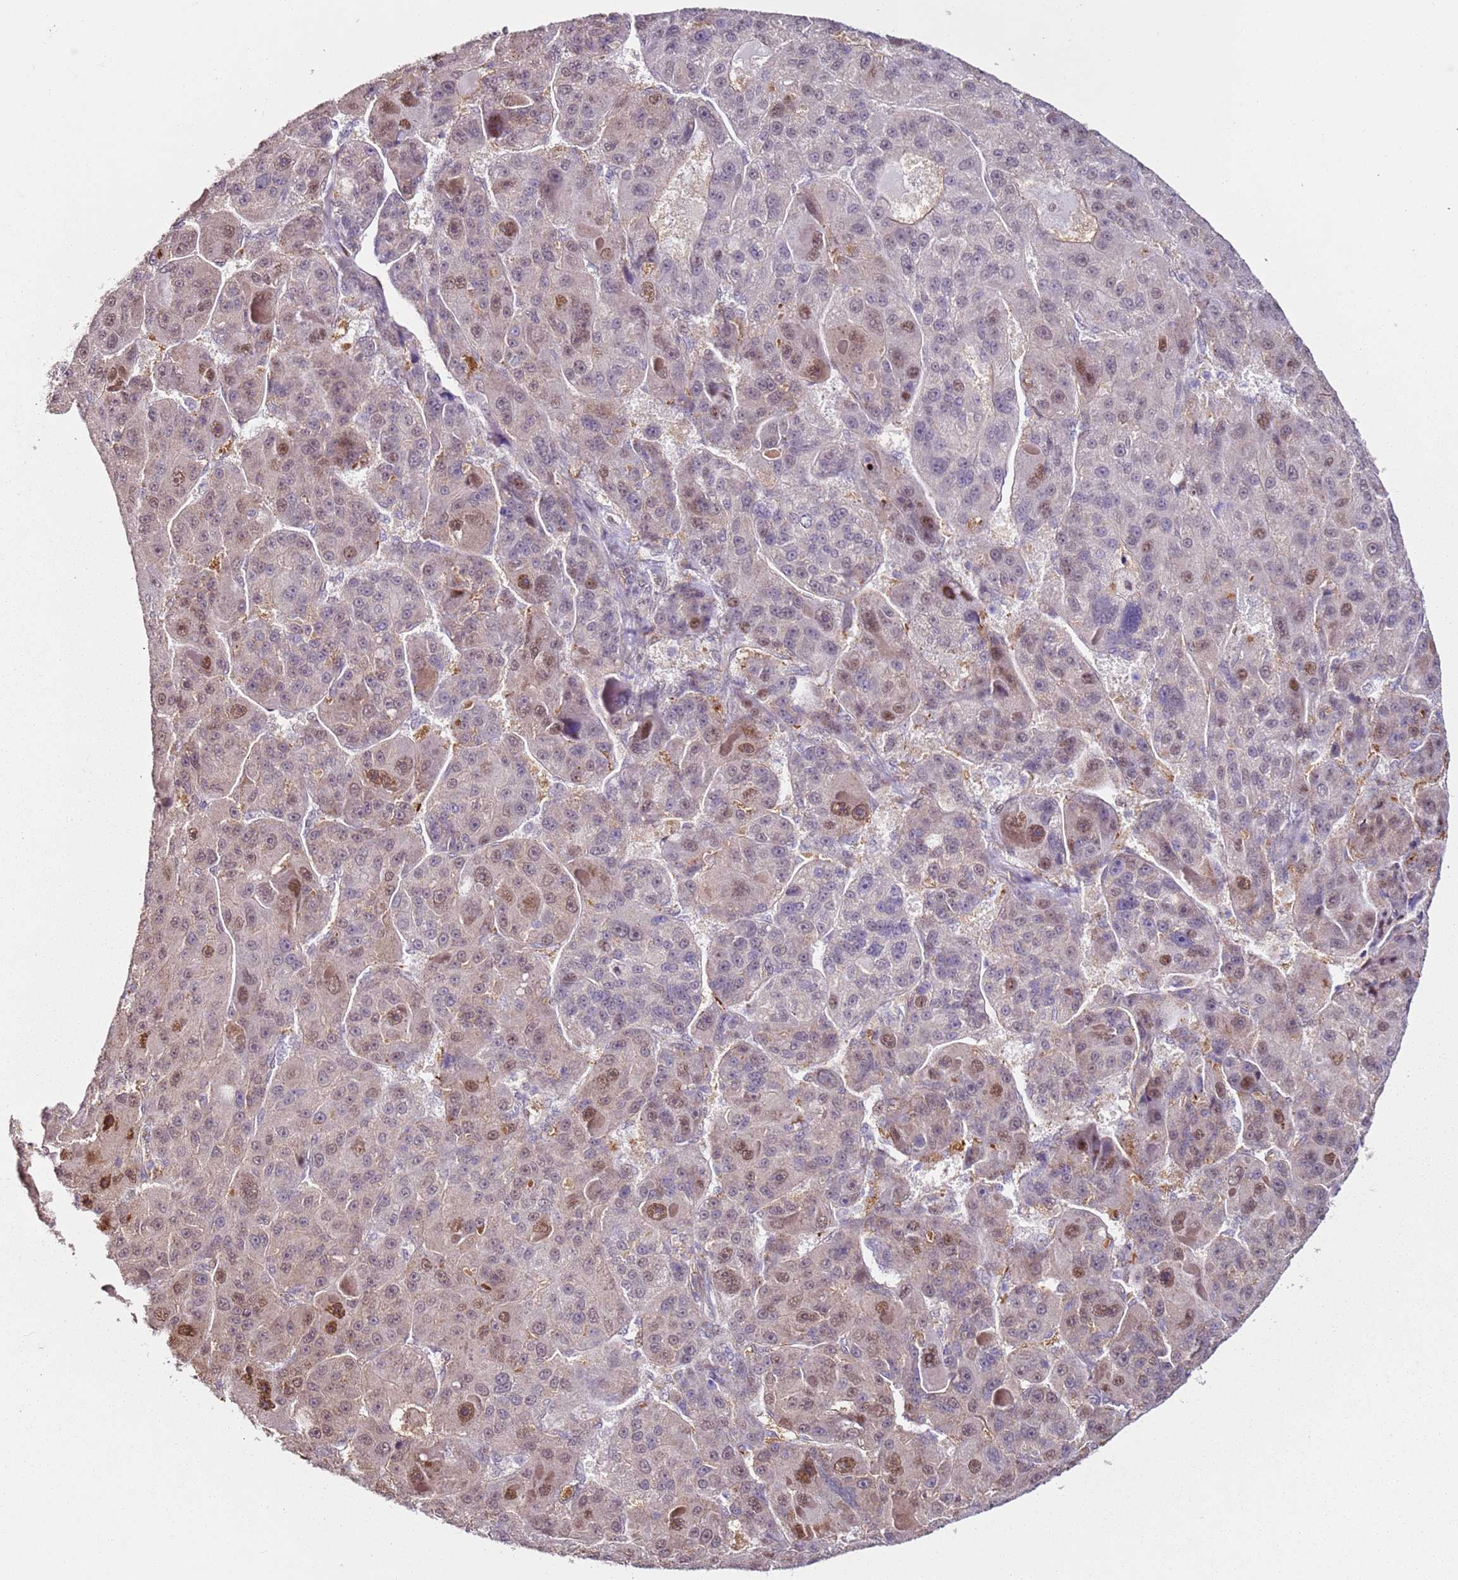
{"staining": {"intensity": "moderate", "quantity": "<25%", "location": "nuclear"}, "tissue": "liver cancer", "cell_type": "Tumor cells", "image_type": "cancer", "snomed": [{"axis": "morphology", "description": "Carcinoma, Hepatocellular, NOS"}, {"axis": "topography", "description": "Liver"}], "caption": "Immunohistochemistry photomicrograph of human liver hepatocellular carcinoma stained for a protein (brown), which demonstrates low levels of moderate nuclear positivity in approximately <25% of tumor cells.", "gene": "PSMD4", "patient": {"sex": "male", "age": 76}}